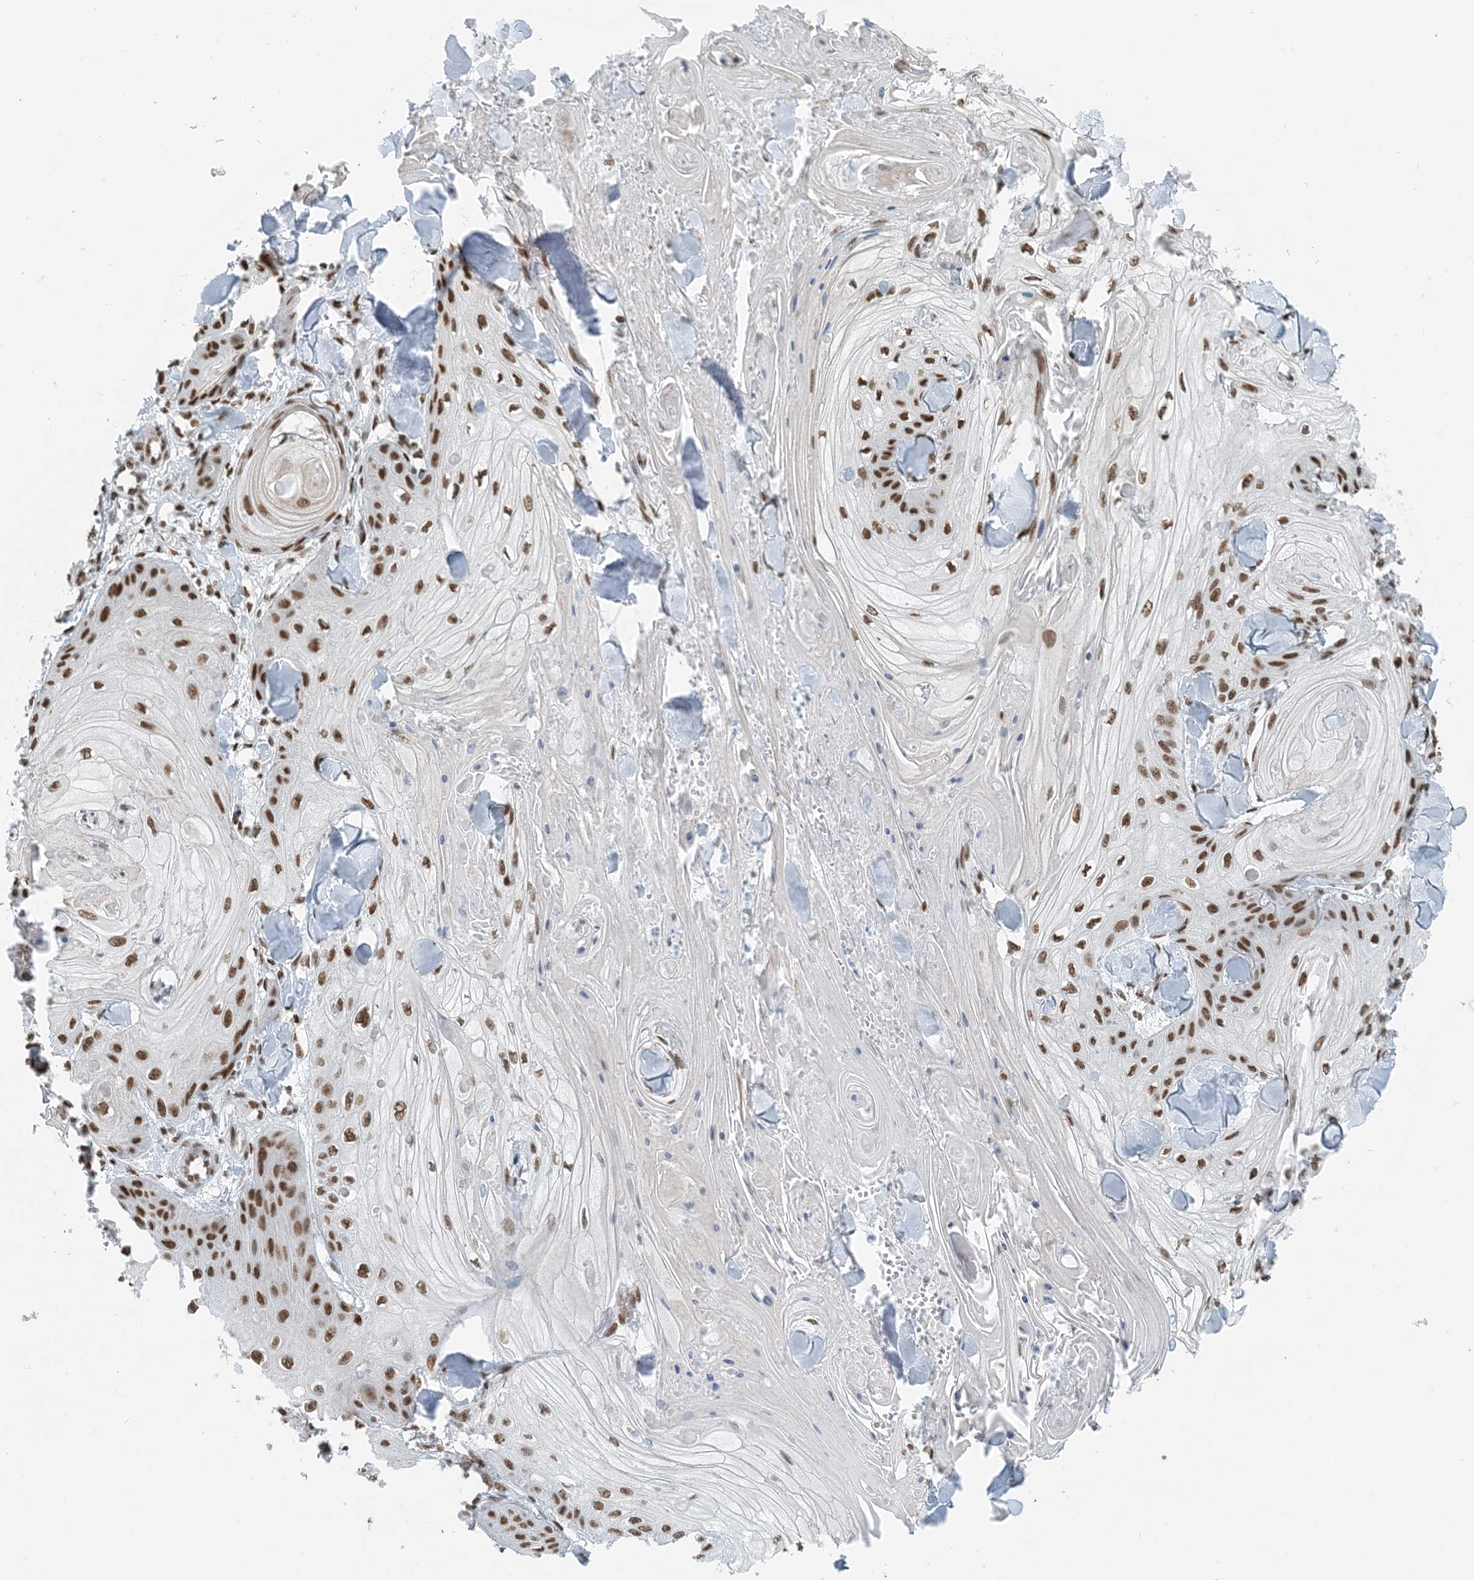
{"staining": {"intensity": "strong", "quantity": ">75%", "location": "nuclear"}, "tissue": "skin cancer", "cell_type": "Tumor cells", "image_type": "cancer", "snomed": [{"axis": "morphology", "description": "Squamous cell carcinoma, NOS"}, {"axis": "topography", "description": "Skin"}], "caption": "The micrograph shows immunohistochemical staining of squamous cell carcinoma (skin). There is strong nuclear positivity is seen in about >75% of tumor cells.", "gene": "ZNF500", "patient": {"sex": "male", "age": 74}}